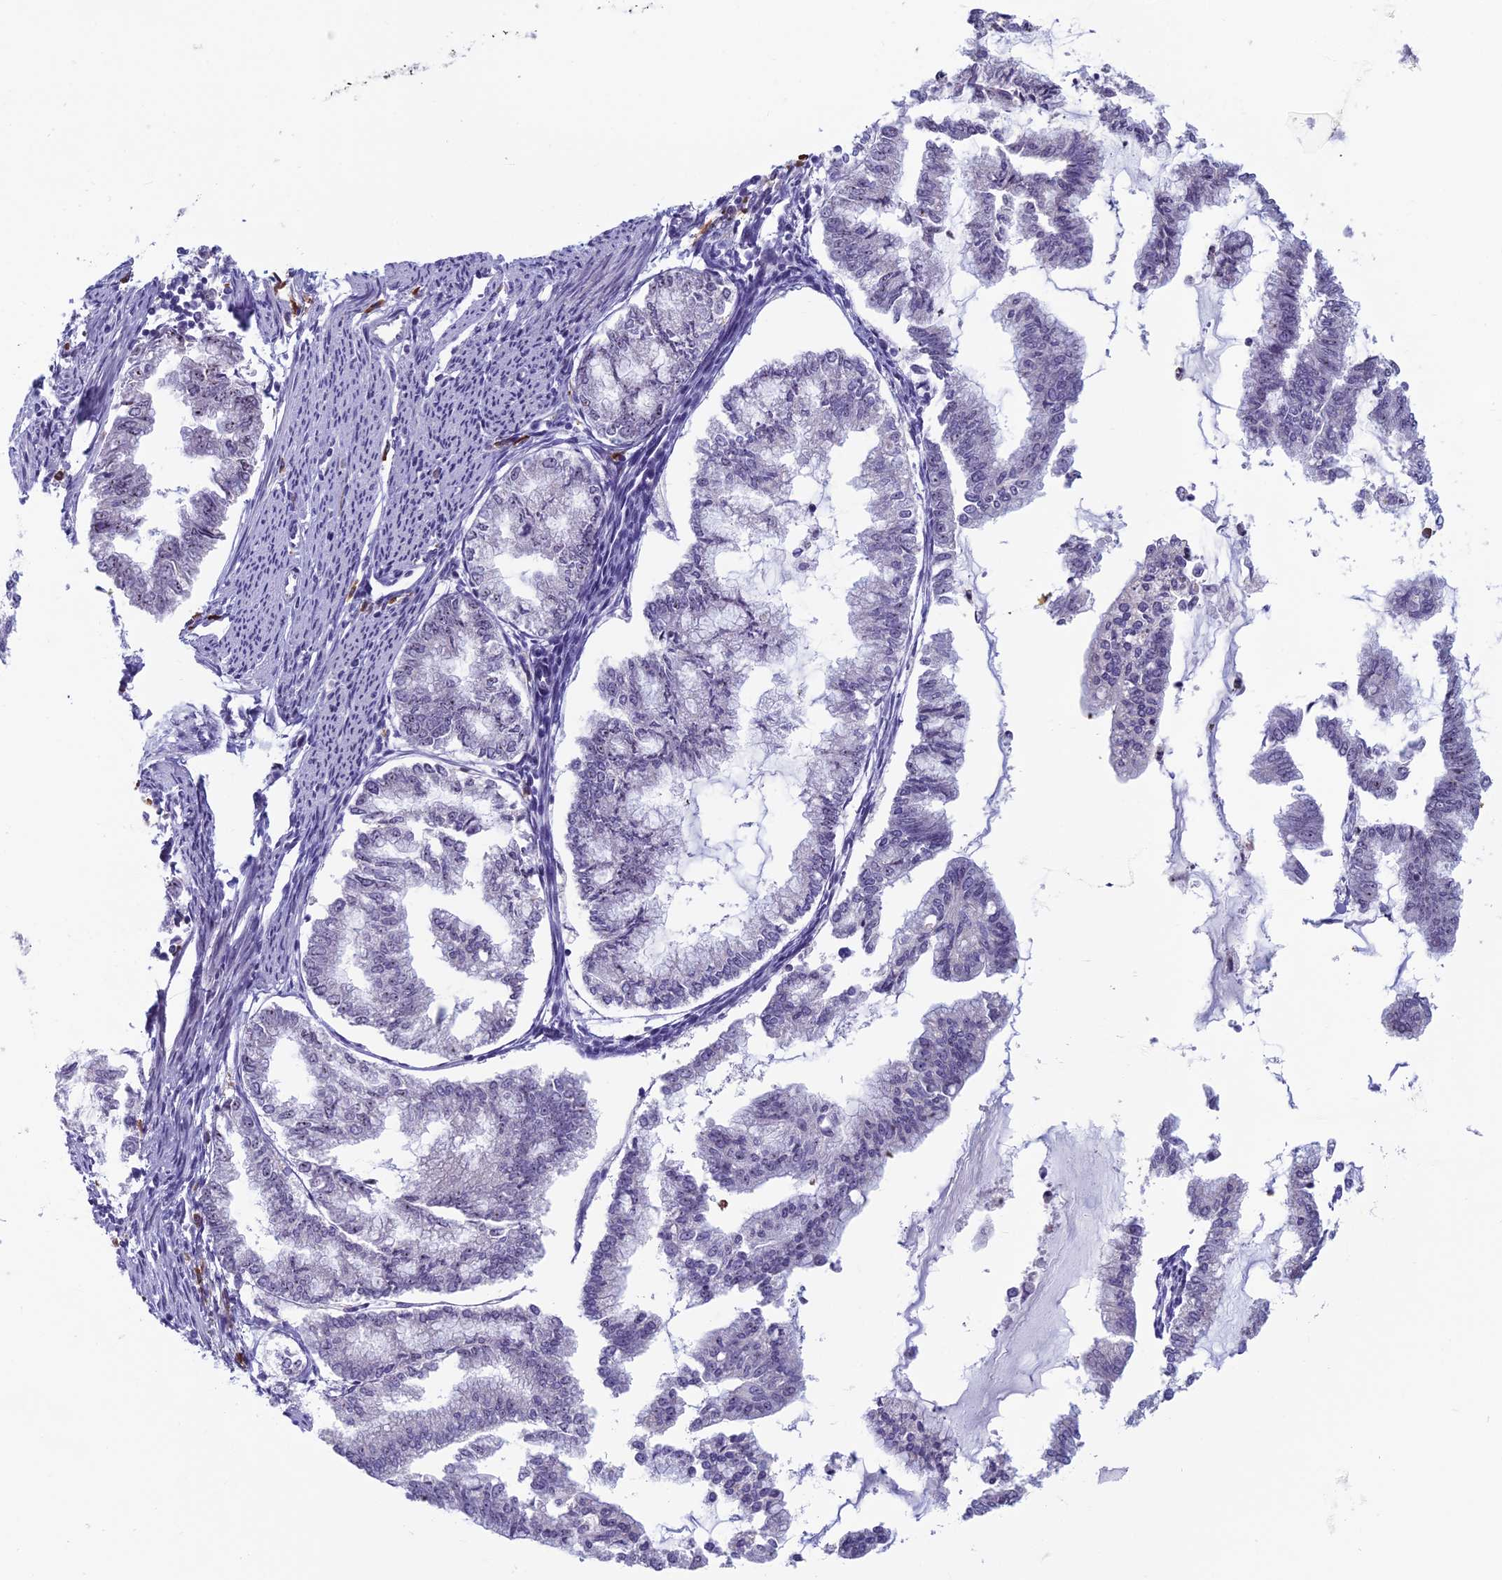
{"staining": {"intensity": "negative", "quantity": "none", "location": "none"}, "tissue": "endometrial cancer", "cell_type": "Tumor cells", "image_type": "cancer", "snomed": [{"axis": "morphology", "description": "Adenocarcinoma, NOS"}, {"axis": "topography", "description": "Endometrium"}], "caption": "Tumor cells show no significant protein staining in endometrial cancer (adenocarcinoma).", "gene": "NOC2L", "patient": {"sex": "female", "age": 79}}